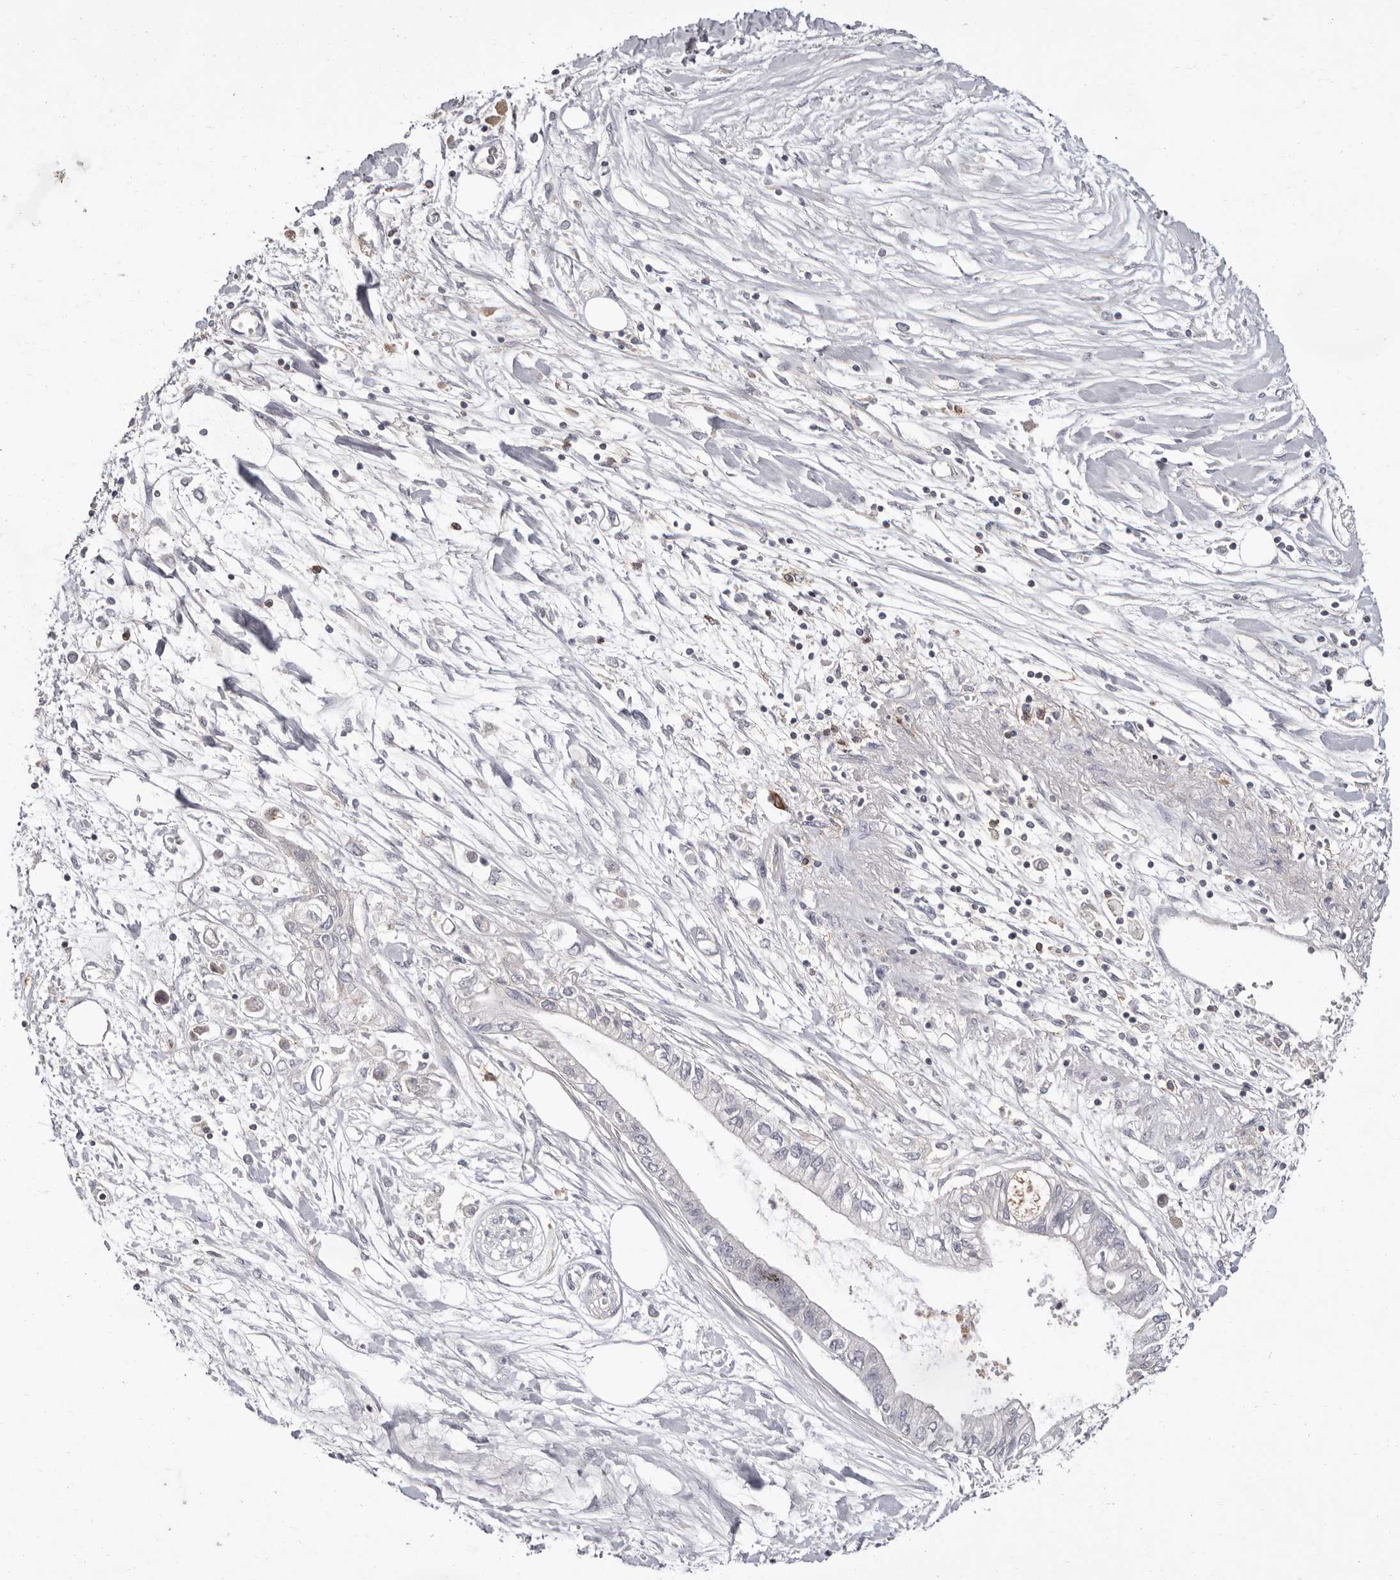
{"staining": {"intensity": "negative", "quantity": "none", "location": "none"}, "tissue": "pancreatic cancer", "cell_type": "Tumor cells", "image_type": "cancer", "snomed": [{"axis": "morphology", "description": "Adenocarcinoma, NOS"}, {"axis": "topography", "description": "Pancreas"}], "caption": "Histopathology image shows no significant protein expression in tumor cells of pancreatic adenocarcinoma.", "gene": "MMACHC", "patient": {"sex": "female", "age": 77}}